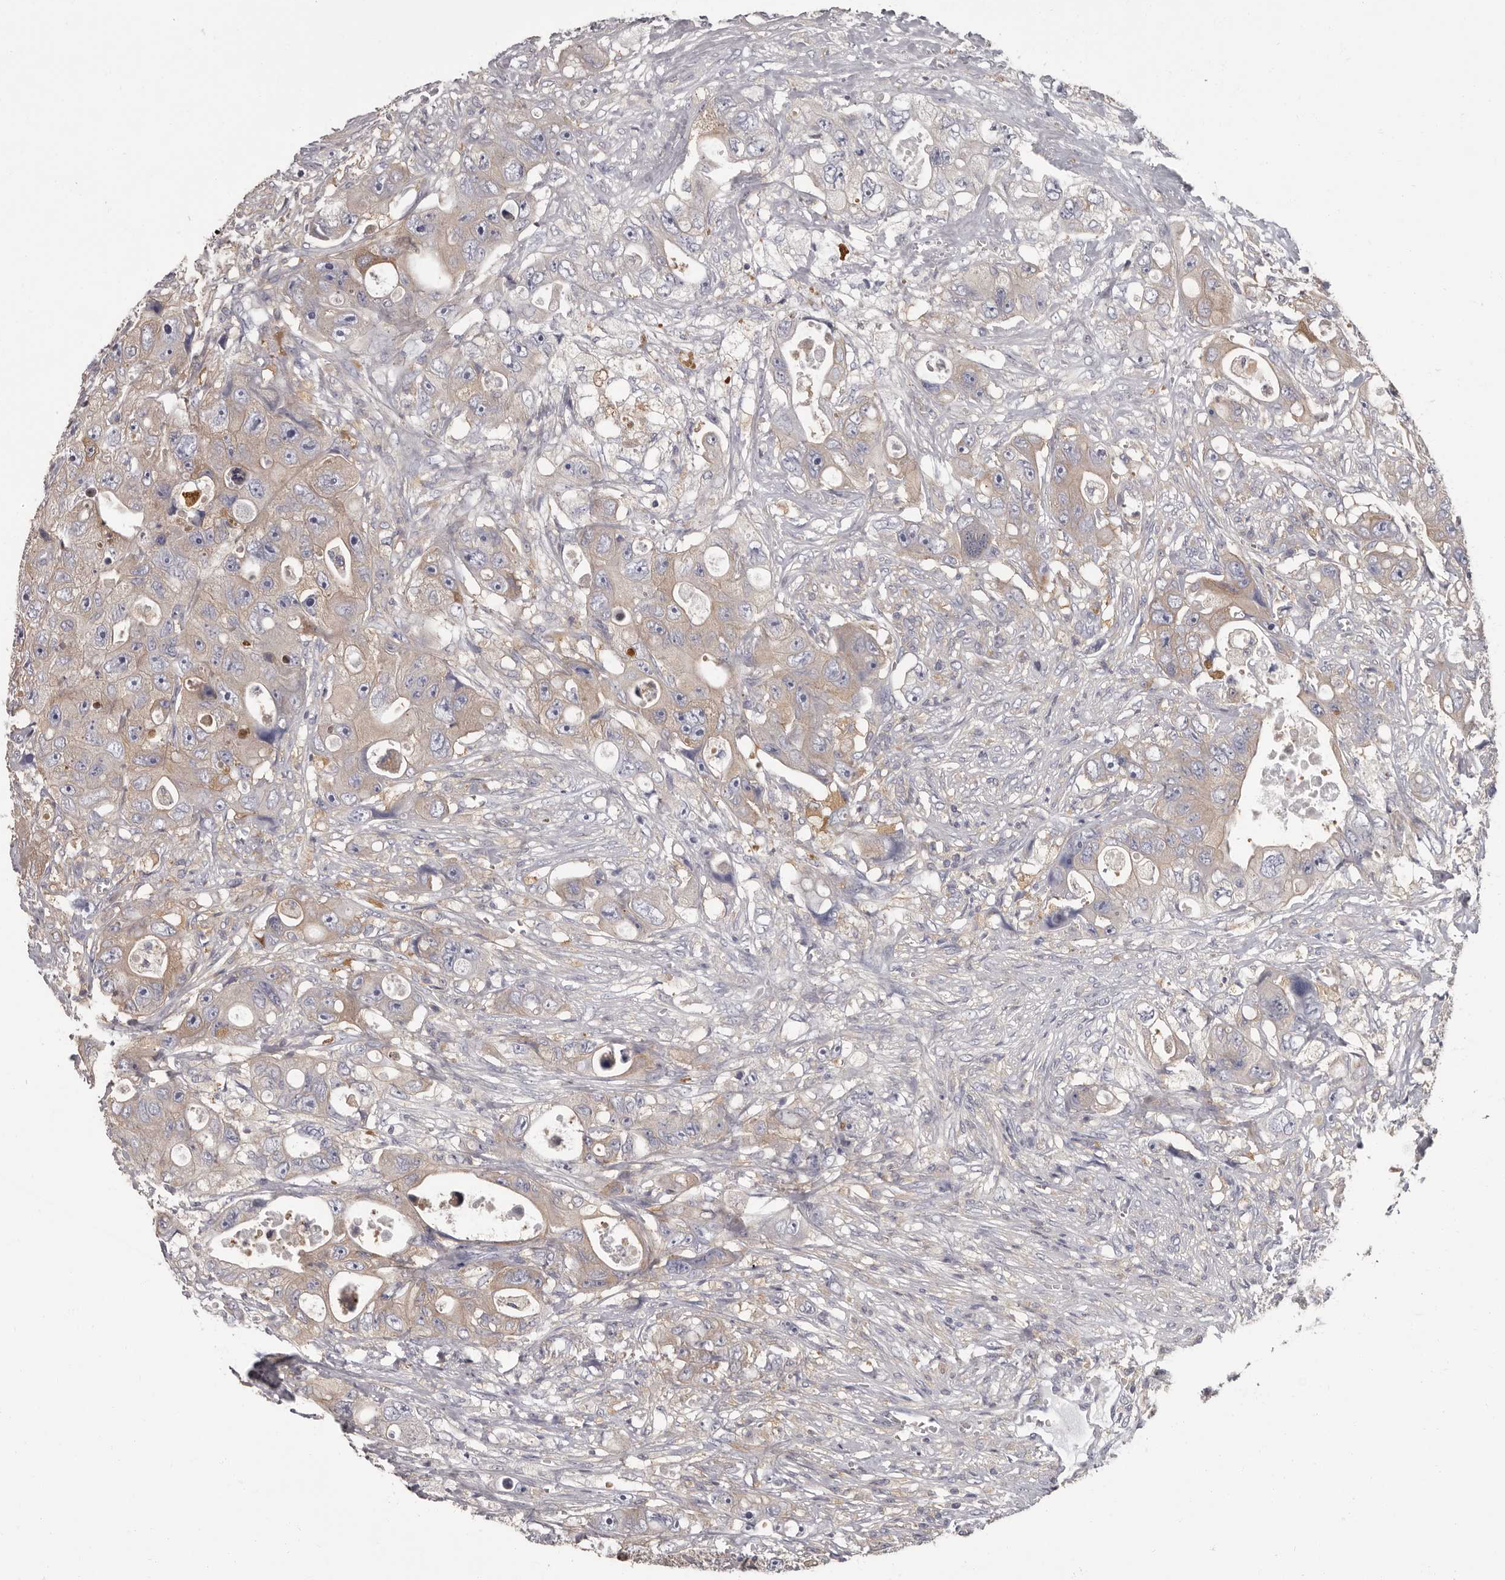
{"staining": {"intensity": "weak", "quantity": "25%-75%", "location": "cytoplasmic/membranous"}, "tissue": "colorectal cancer", "cell_type": "Tumor cells", "image_type": "cancer", "snomed": [{"axis": "morphology", "description": "Adenocarcinoma, NOS"}, {"axis": "topography", "description": "Colon"}], "caption": "The immunohistochemical stain labels weak cytoplasmic/membranous positivity in tumor cells of colorectal cancer tissue.", "gene": "APEH", "patient": {"sex": "female", "age": 46}}